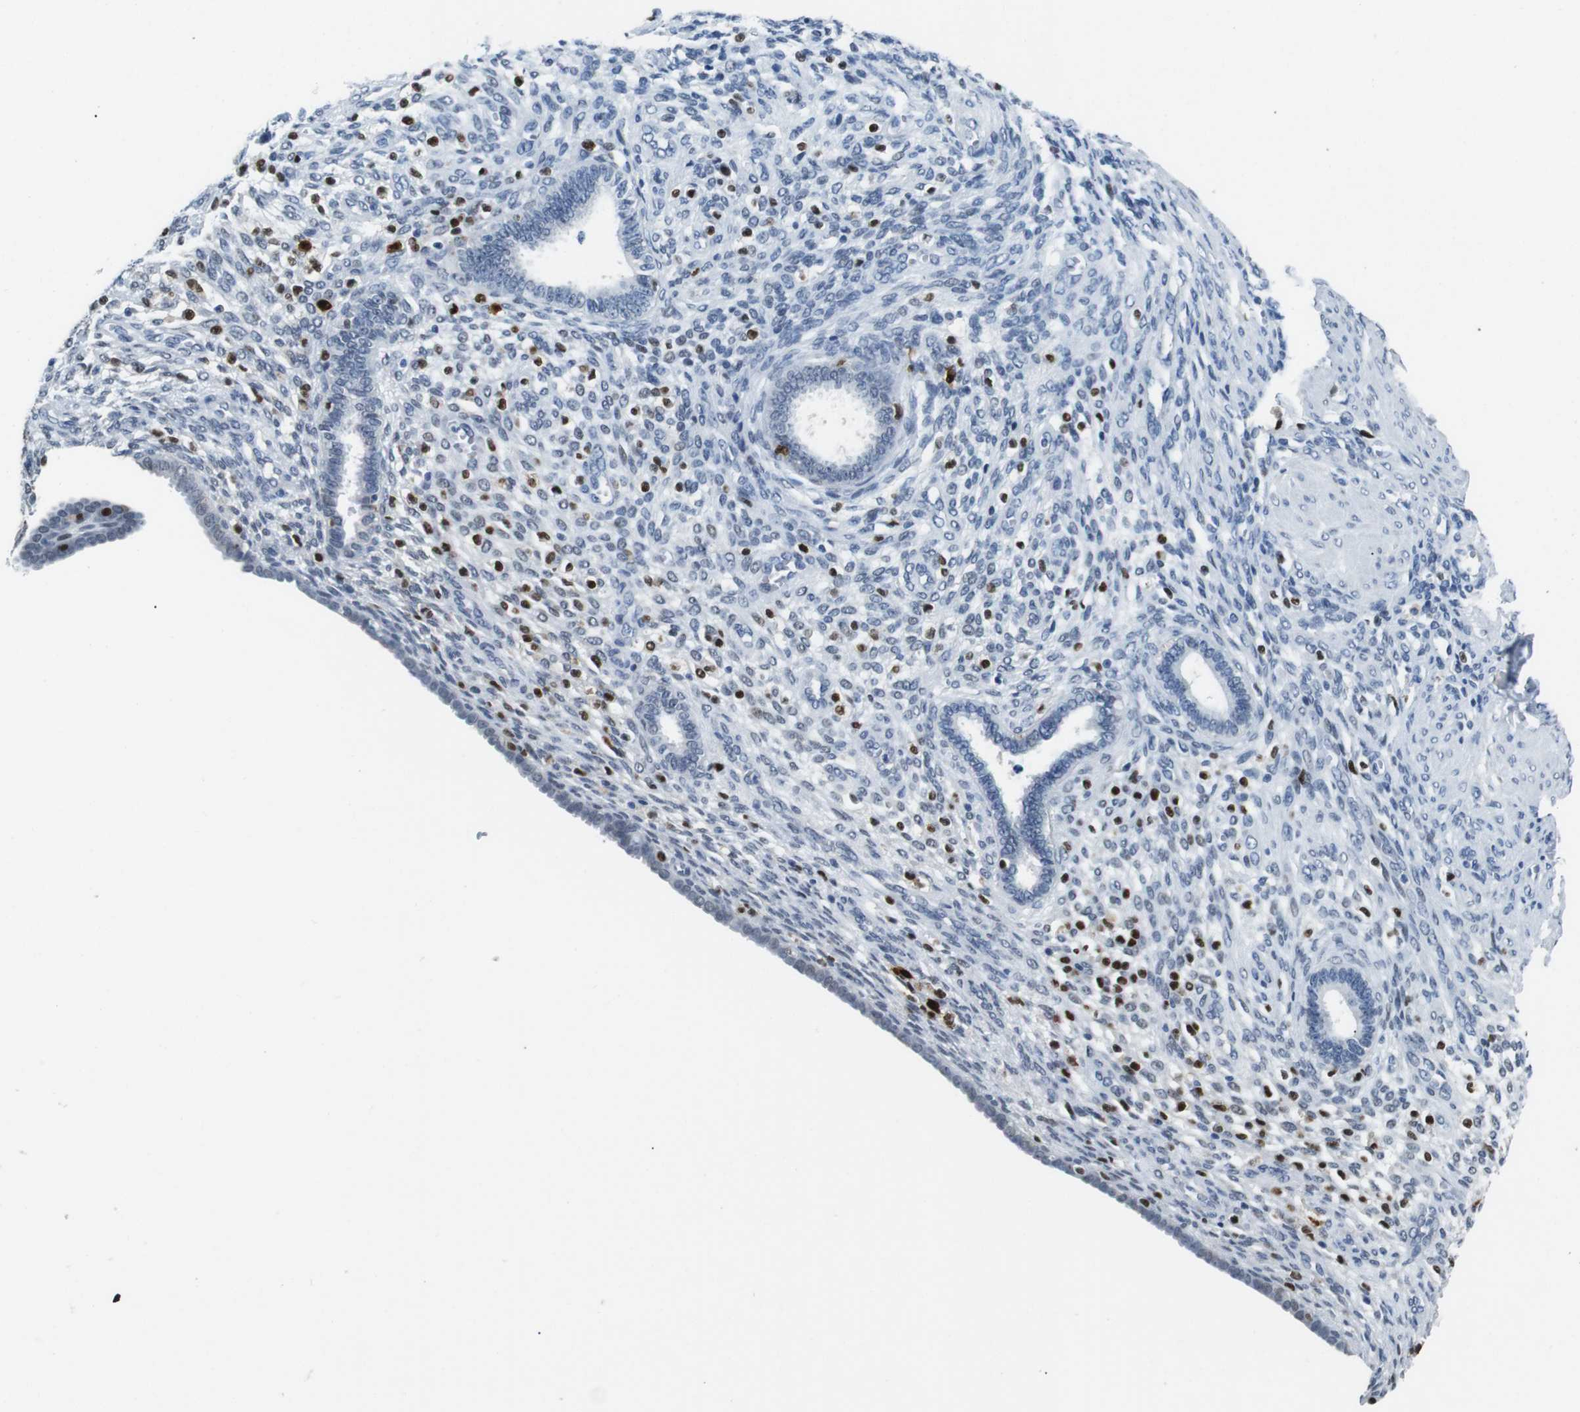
{"staining": {"intensity": "negative", "quantity": "none", "location": "none"}, "tissue": "endometrium", "cell_type": "Cells in endometrial stroma", "image_type": "normal", "snomed": [{"axis": "morphology", "description": "Normal tissue, NOS"}, {"axis": "topography", "description": "Endometrium"}], "caption": "There is no significant positivity in cells in endometrial stroma of endometrium. The staining was performed using DAB to visualize the protein expression in brown, while the nuclei were stained in blue with hematoxylin (Magnification: 20x).", "gene": "IRF8", "patient": {"sex": "female", "age": 72}}